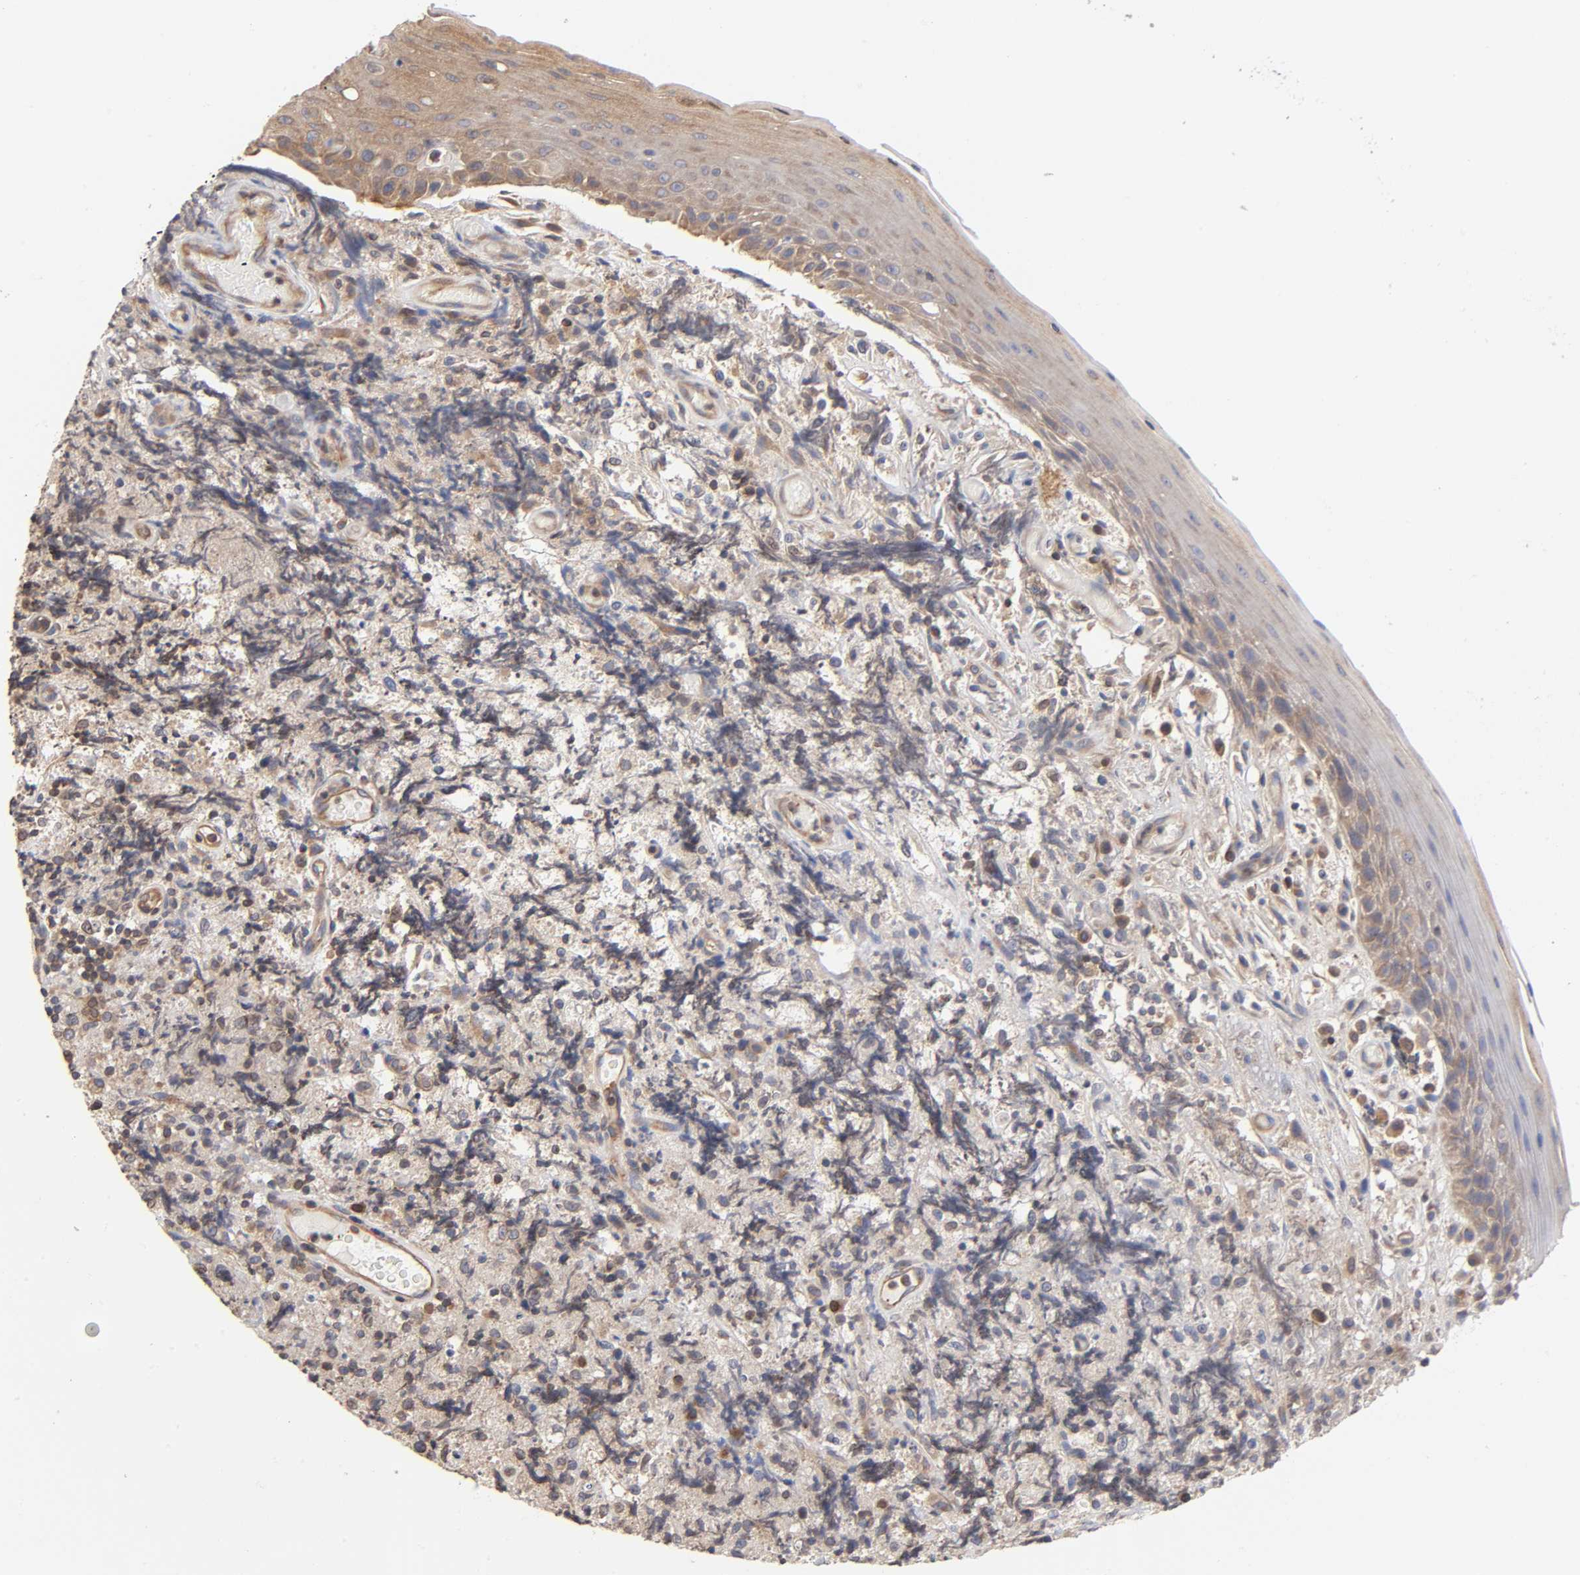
{"staining": {"intensity": "weak", "quantity": ">75%", "location": "cytoplasmic/membranous"}, "tissue": "lymphoma", "cell_type": "Tumor cells", "image_type": "cancer", "snomed": [{"axis": "morphology", "description": "Malignant lymphoma, non-Hodgkin's type, High grade"}, {"axis": "topography", "description": "Tonsil"}], "caption": "DAB (3,3'-diaminobenzidine) immunohistochemical staining of lymphoma shows weak cytoplasmic/membranous protein staining in about >75% of tumor cells.", "gene": "STRN3", "patient": {"sex": "female", "age": 36}}